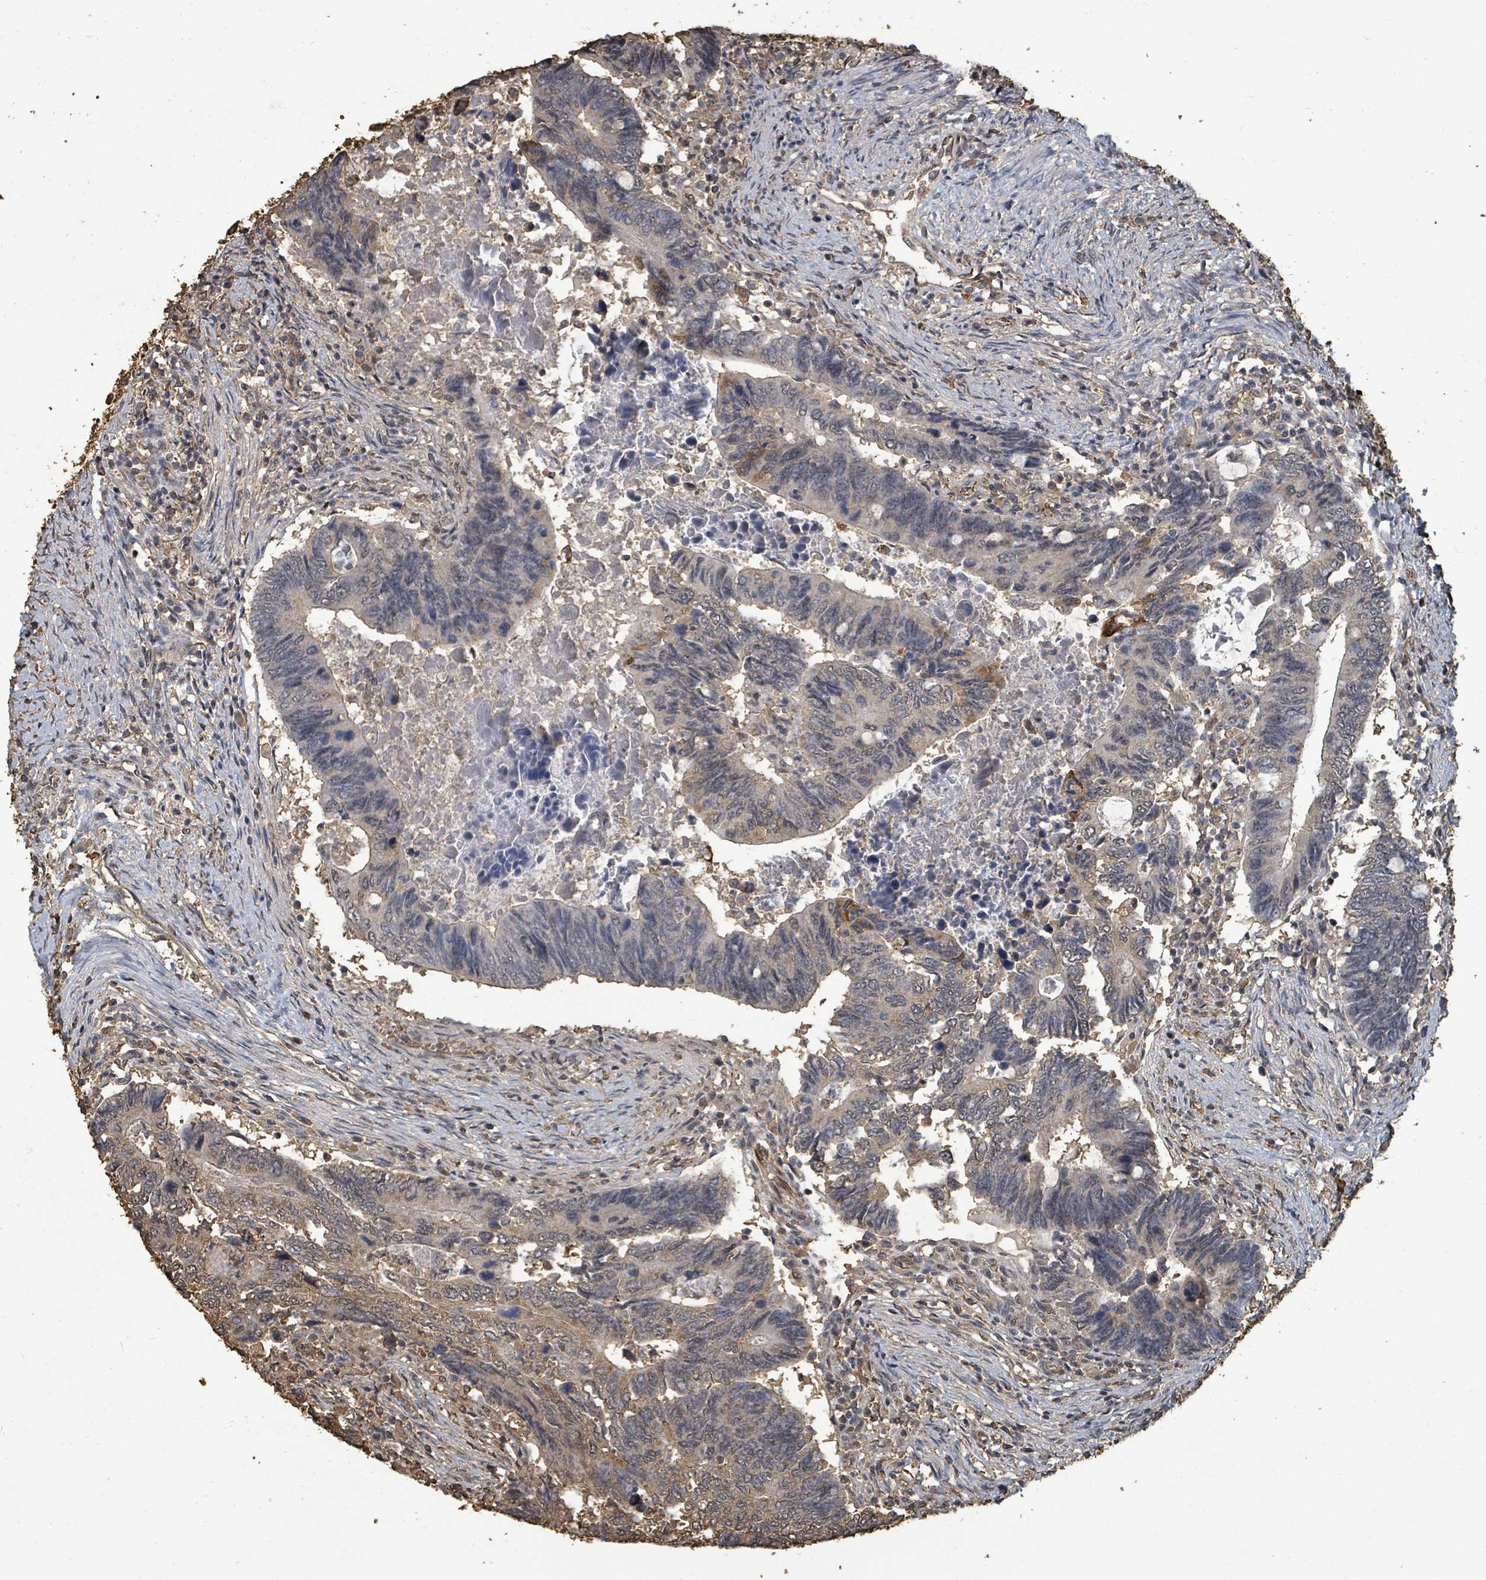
{"staining": {"intensity": "weak", "quantity": "<25%", "location": "cytoplasmic/membranous"}, "tissue": "colorectal cancer", "cell_type": "Tumor cells", "image_type": "cancer", "snomed": [{"axis": "morphology", "description": "Adenocarcinoma, NOS"}, {"axis": "topography", "description": "Colon"}], "caption": "Tumor cells show no significant protein expression in colorectal cancer.", "gene": "C6orf52", "patient": {"sex": "male", "age": 87}}